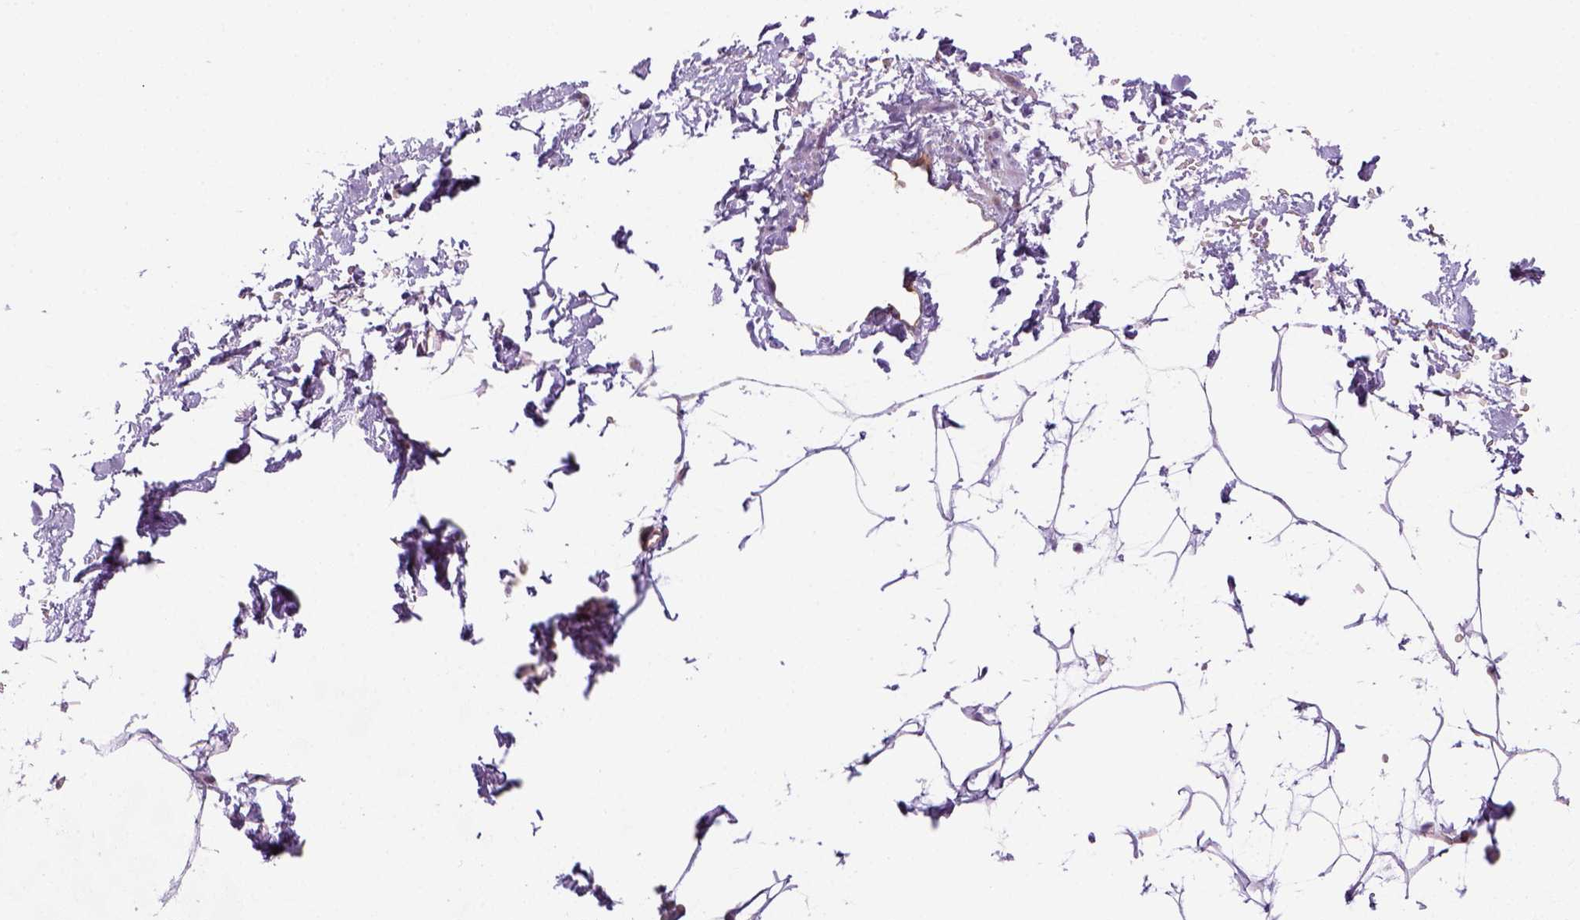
{"staining": {"intensity": "weak", "quantity": ">75%", "location": "cytoplasmic/membranous"}, "tissue": "adipose tissue", "cell_type": "Adipocytes", "image_type": "normal", "snomed": [{"axis": "morphology", "description": "Normal tissue, NOS"}, {"axis": "topography", "description": "Anal"}, {"axis": "topography", "description": "Peripheral nerve tissue"}], "caption": "Adipocytes display low levels of weak cytoplasmic/membranous positivity in approximately >75% of cells in unremarkable adipose tissue.", "gene": "VSTM5", "patient": {"sex": "male", "age": 78}}